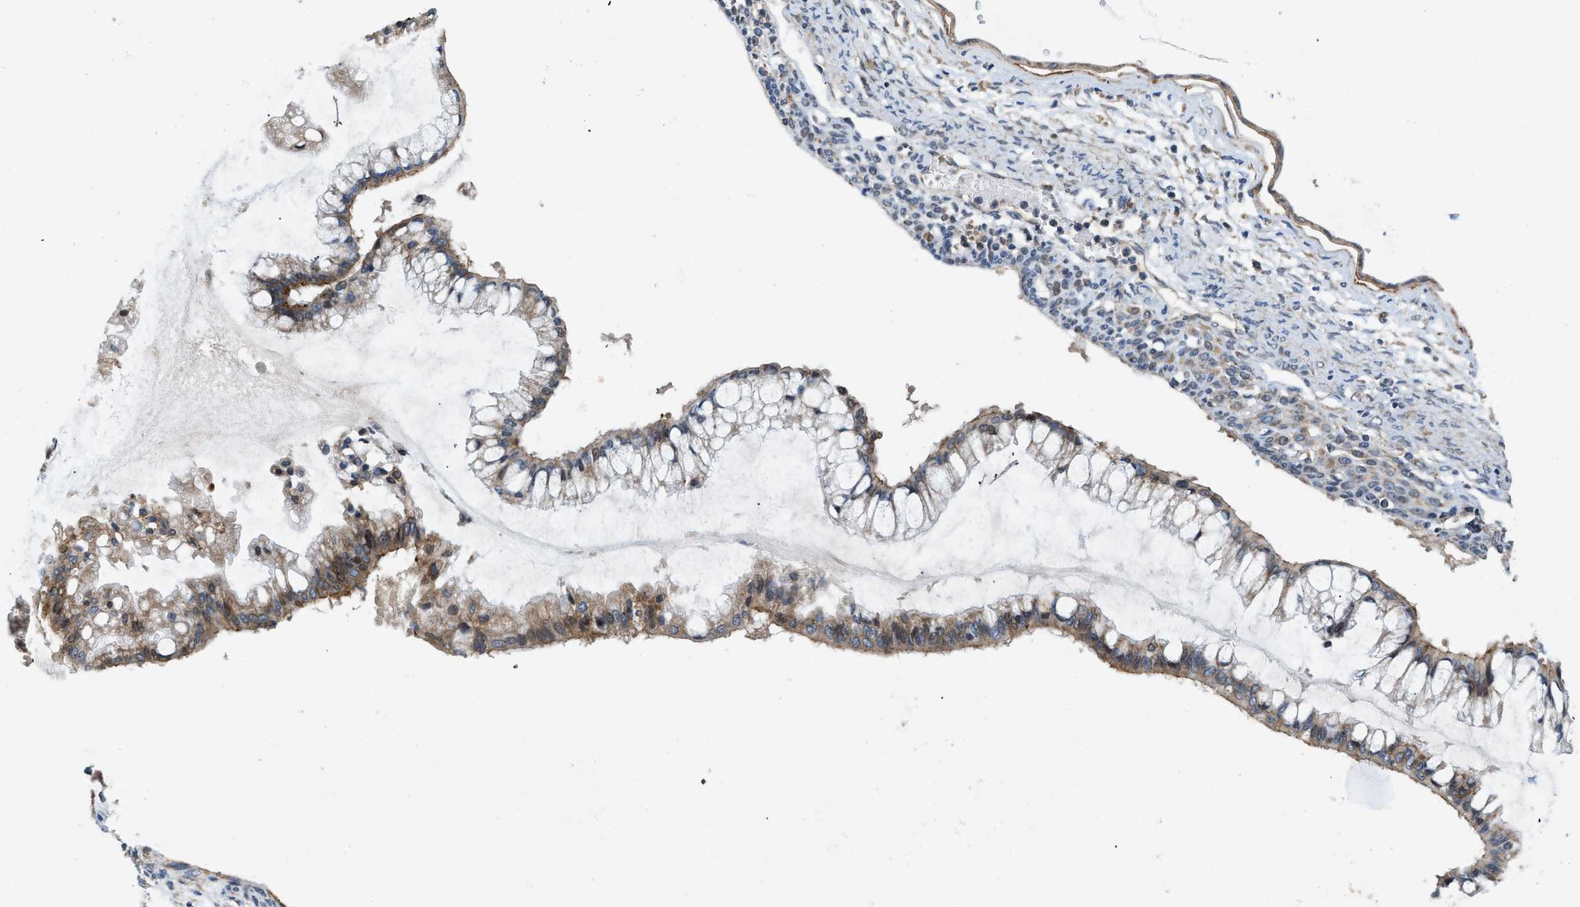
{"staining": {"intensity": "moderate", "quantity": ">75%", "location": "cytoplasmic/membranous"}, "tissue": "ovarian cancer", "cell_type": "Tumor cells", "image_type": "cancer", "snomed": [{"axis": "morphology", "description": "Cystadenocarcinoma, mucinous, NOS"}, {"axis": "topography", "description": "Ovary"}], "caption": "Human mucinous cystadenocarcinoma (ovarian) stained for a protein (brown) exhibits moderate cytoplasmic/membranous positive positivity in about >75% of tumor cells.", "gene": "ZNF599", "patient": {"sex": "female", "age": 73}}